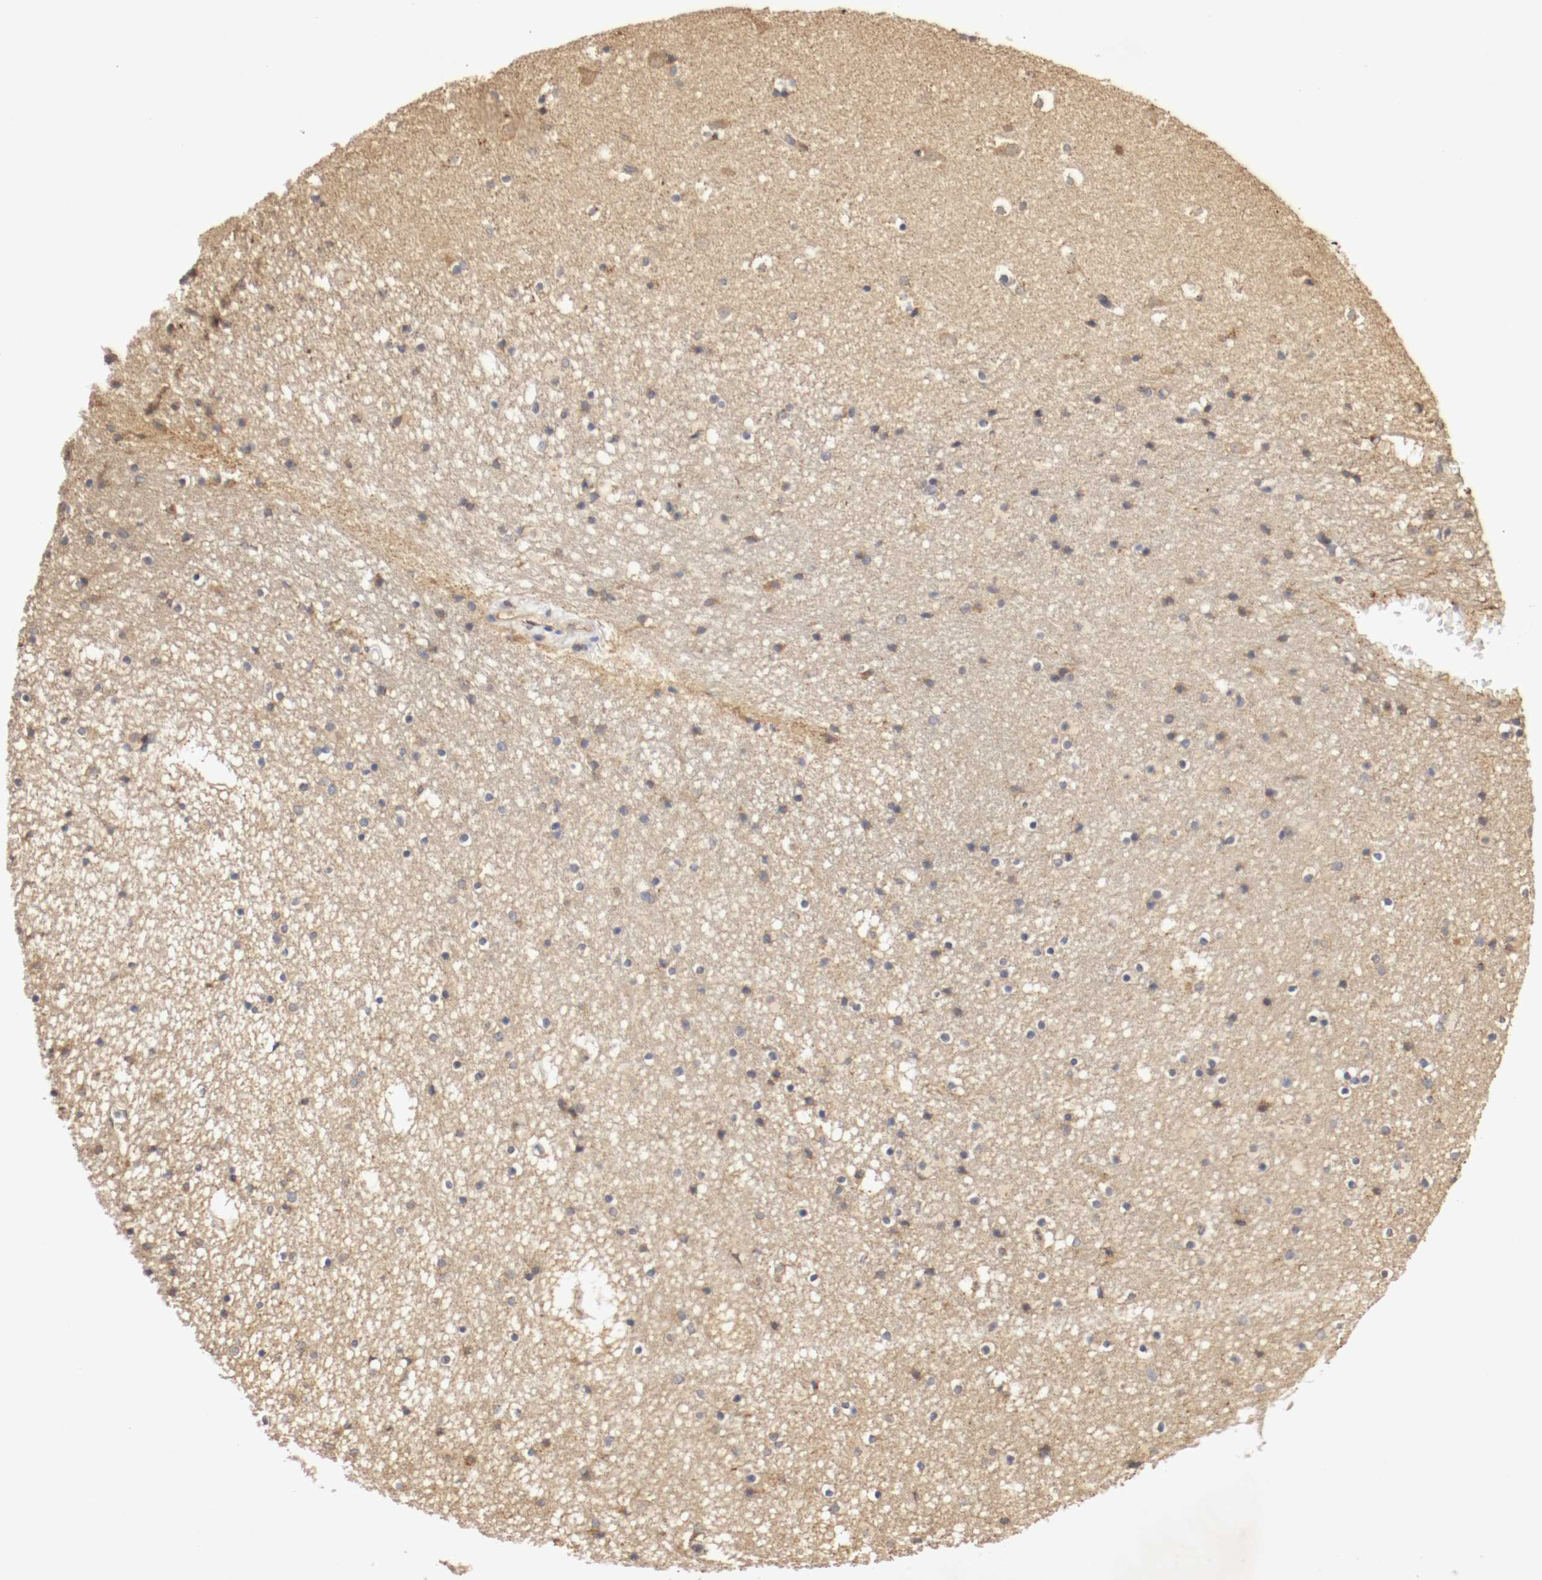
{"staining": {"intensity": "weak", "quantity": "<25%", "location": "cytoplasmic/membranous"}, "tissue": "caudate", "cell_type": "Glial cells", "image_type": "normal", "snomed": [{"axis": "morphology", "description": "Normal tissue, NOS"}, {"axis": "topography", "description": "Lateral ventricle wall"}], "caption": "This is a micrograph of immunohistochemistry (IHC) staining of benign caudate, which shows no expression in glial cells.", "gene": "VEZT", "patient": {"sex": "male", "age": 45}}